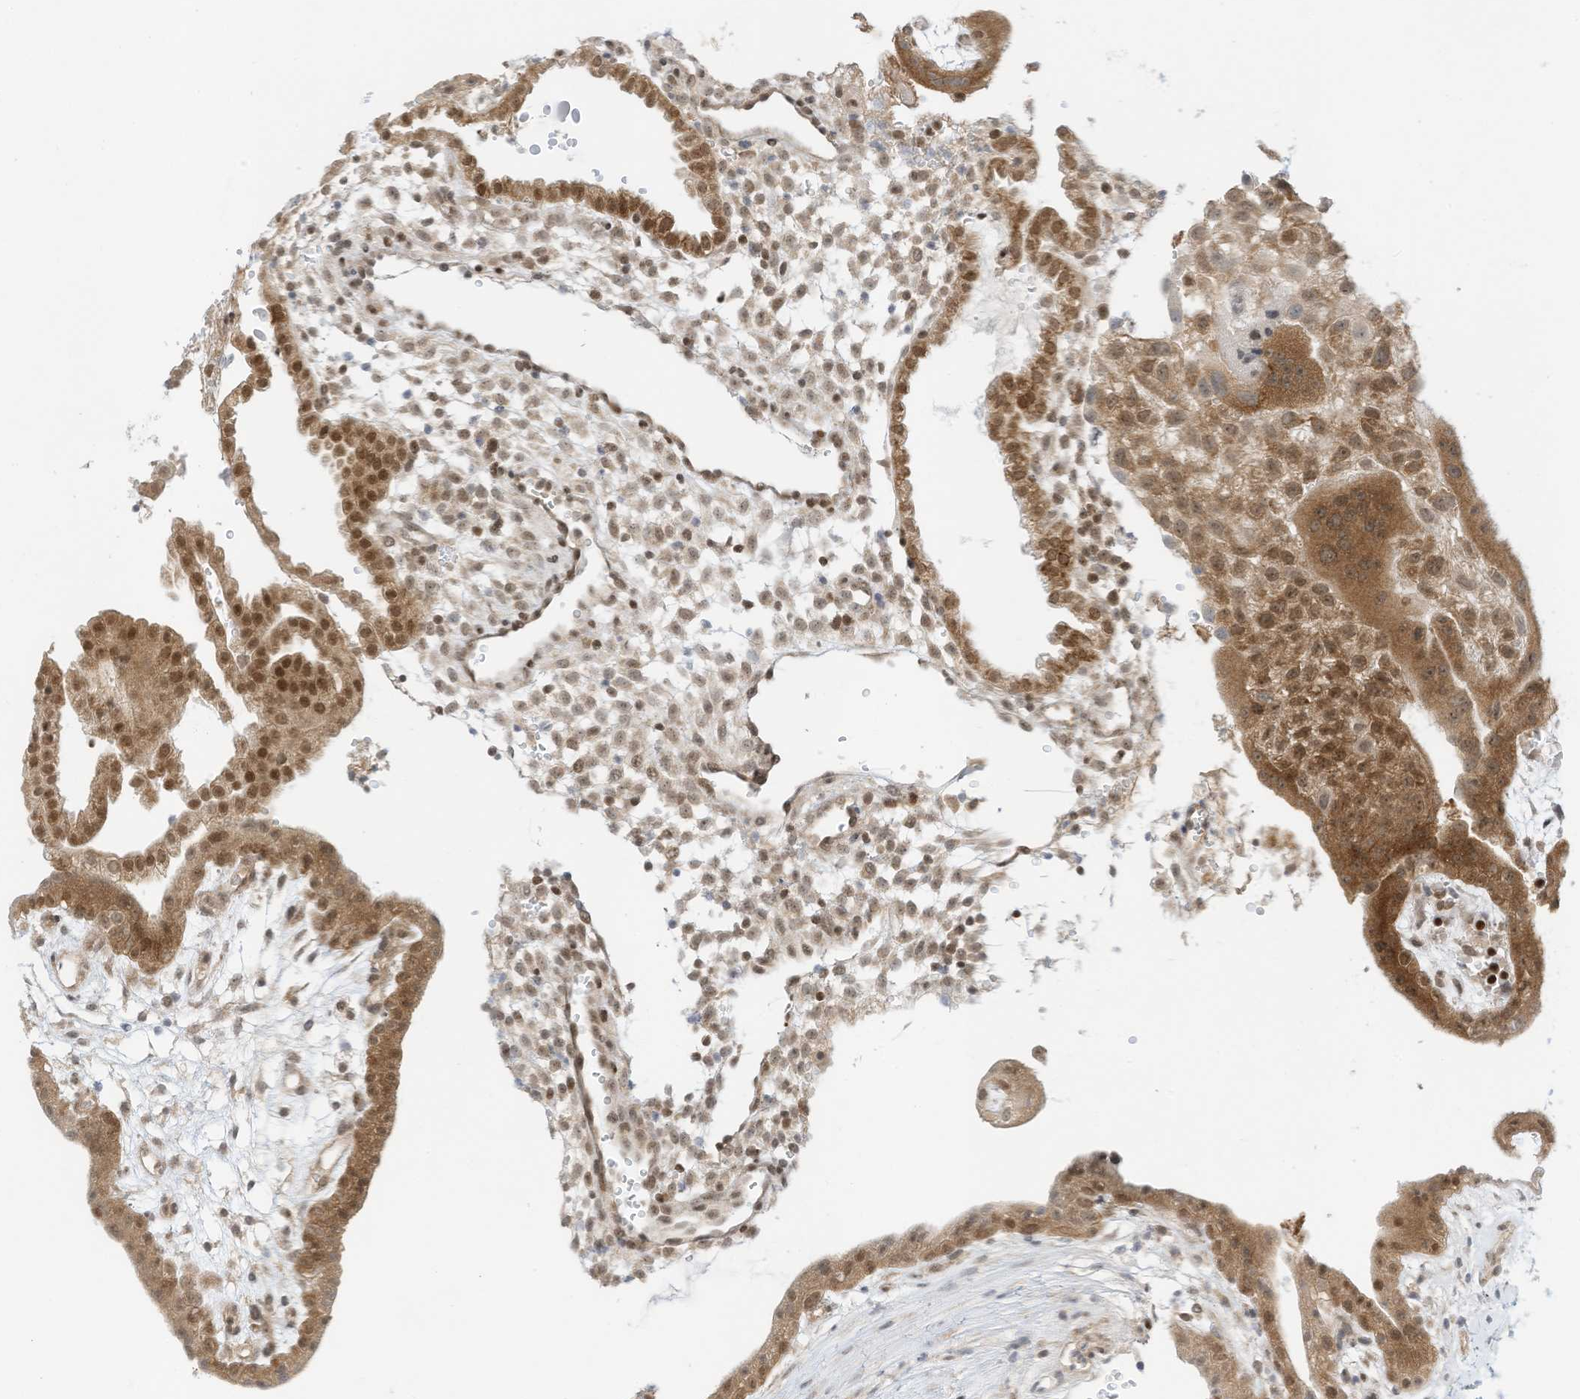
{"staining": {"intensity": "weak", "quantity": "25%-75%", "location": "cytoplasmic/membranous"}, "tissue": "placenta", "cell_type": "Decidual cells", "image_type": "normal", "snomed": [{"axis": "morphology", "description": "Normal tissue, NOS"}, {"axis": "topography", "description": "Placenta"}], "caption": "The histopathology image exhibits staining of unremarkable placenta, revealing weak cytoplasmic/membranous protein positivity (brown color) within decidual cells.", "gene": "EDF1", "patient": {"sex": "female", "age": 18}}